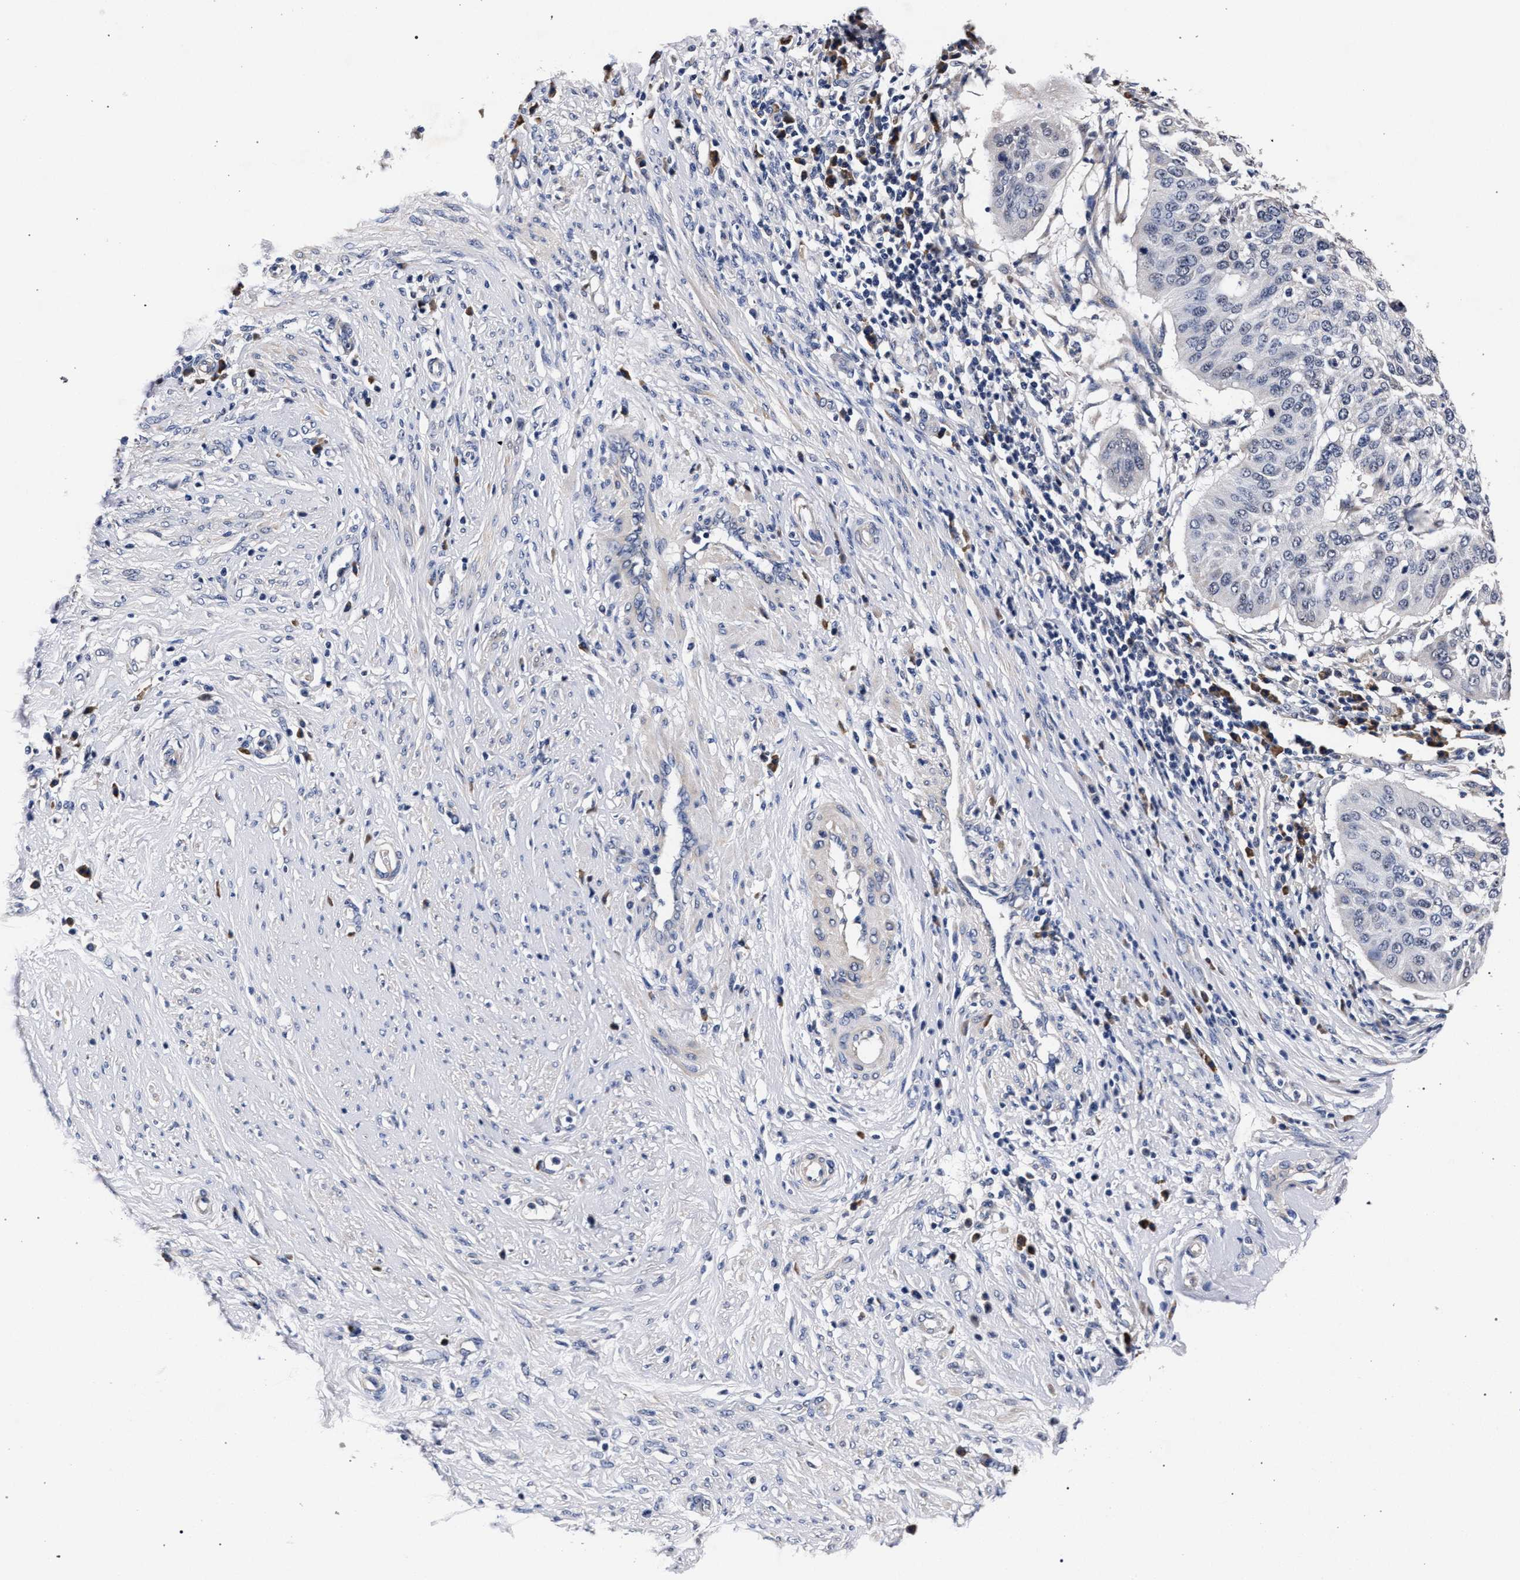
{"staining": {"intensity": "negative", "quantity": "none", "location": "none"}, "tissue": "cervical cancer", "cell_type": "Tumor cells", "image_type": "cancer", "snomed": [{"axis": "morphology", "description": "Normal tissue, NOS"}, {"axis": "morphology", "description": "Squamous cell carcinoma, NOS"}, {"axis": "topography", "description": "Cervix"}], "caption": "The photomicrograph displays no staining of tumor cells in cervical cancer.", "gene": "CFAP95", "patient": {"sex": "female", "age": 39}}